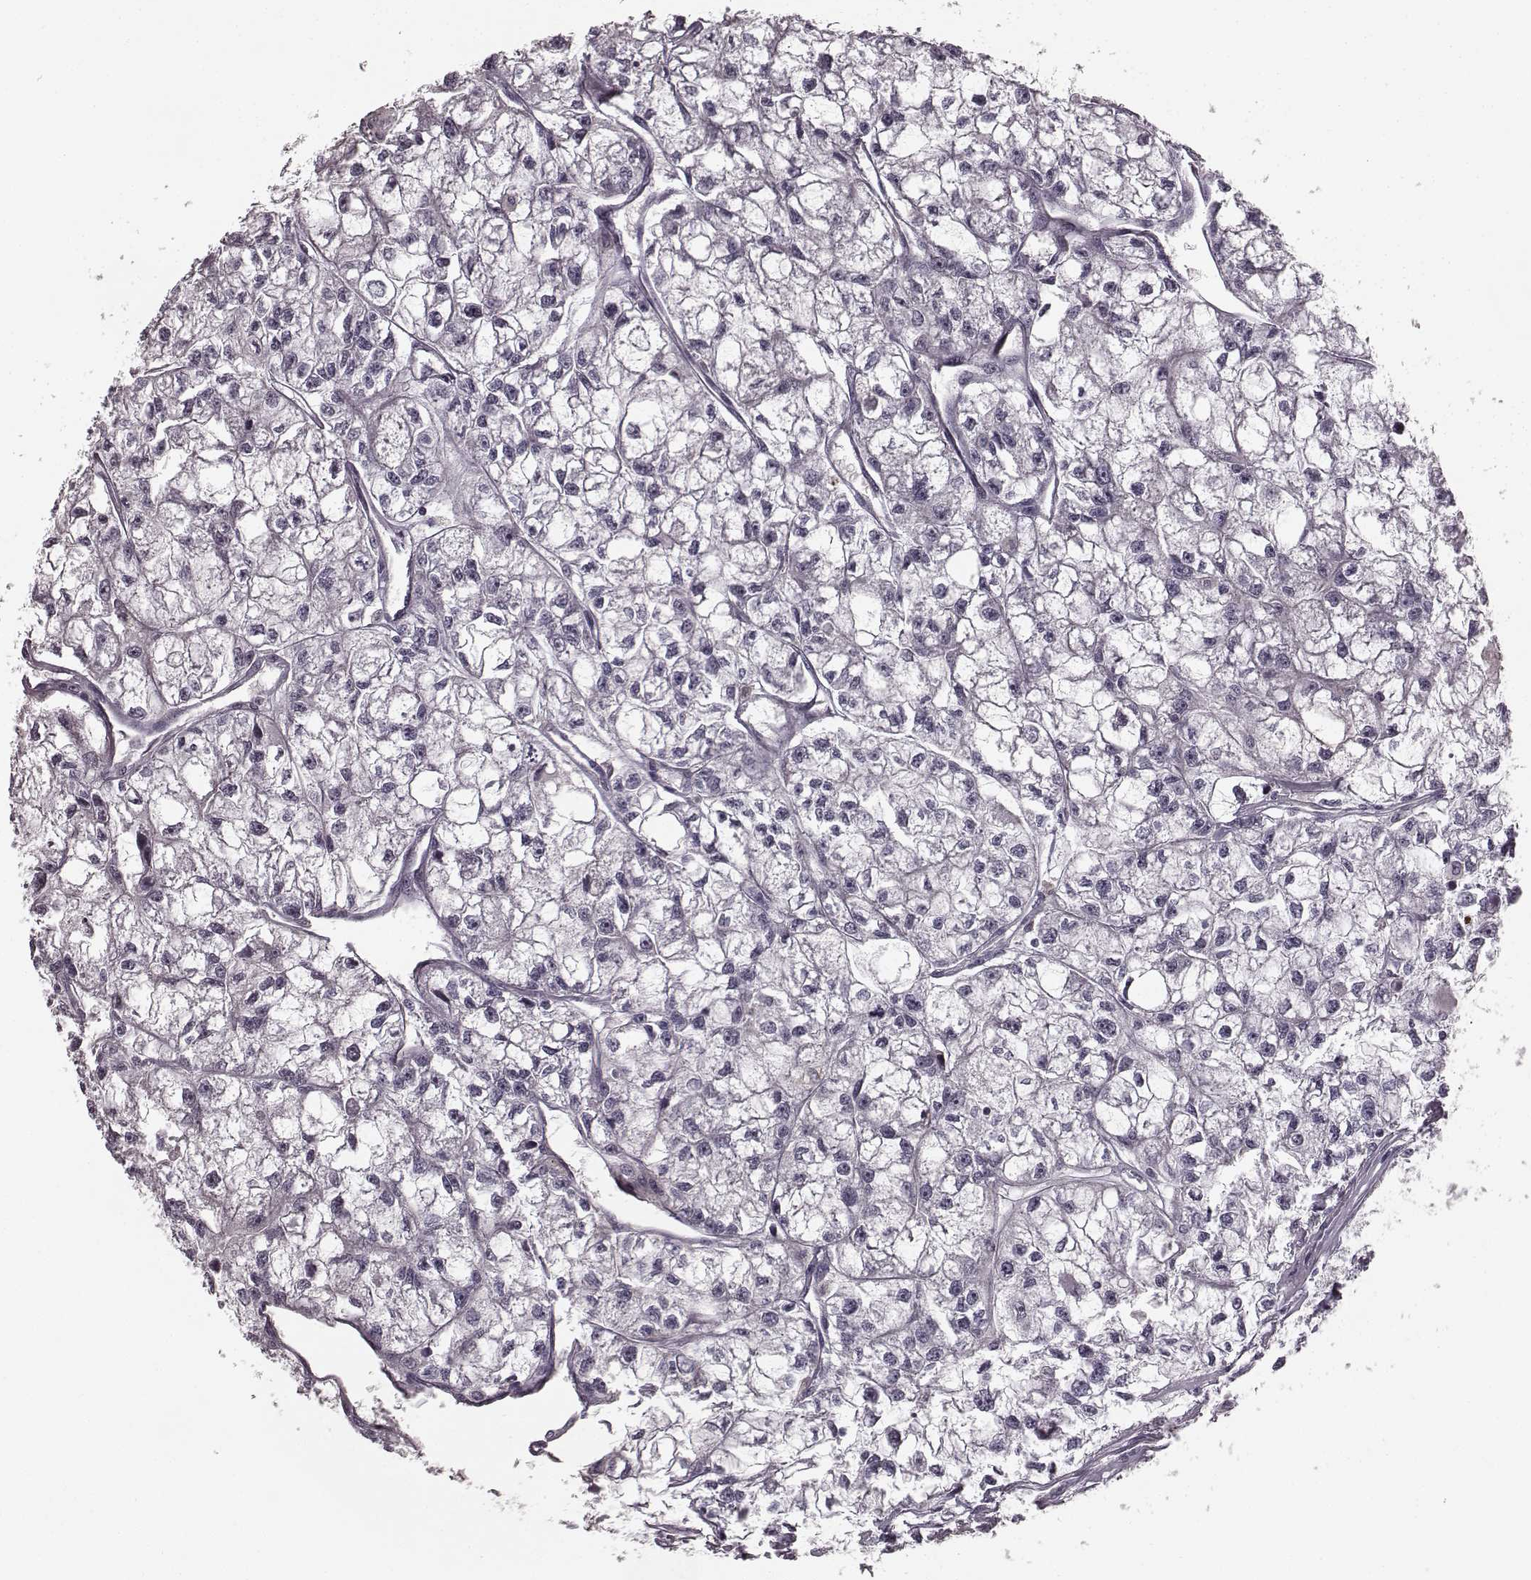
{"staining": {"intensity": "negative", "quantity": "none", "location": "cytoplasmic/membranous"}, "tissue": "renal cancer", "cell_type": "Tumor cells", "image_type": "cancer", "snomed": [{"axis": "morphology", "description": "Adenocarcinoma, NOS"}, {"axis": "topography", "description": "Kidney"}], "caption": "A micrograph of human renal adenocarcinoma is negative for staining in tumor cells.", "gene": "RIT2", "patient": {"sex": "male", "age": 56}}